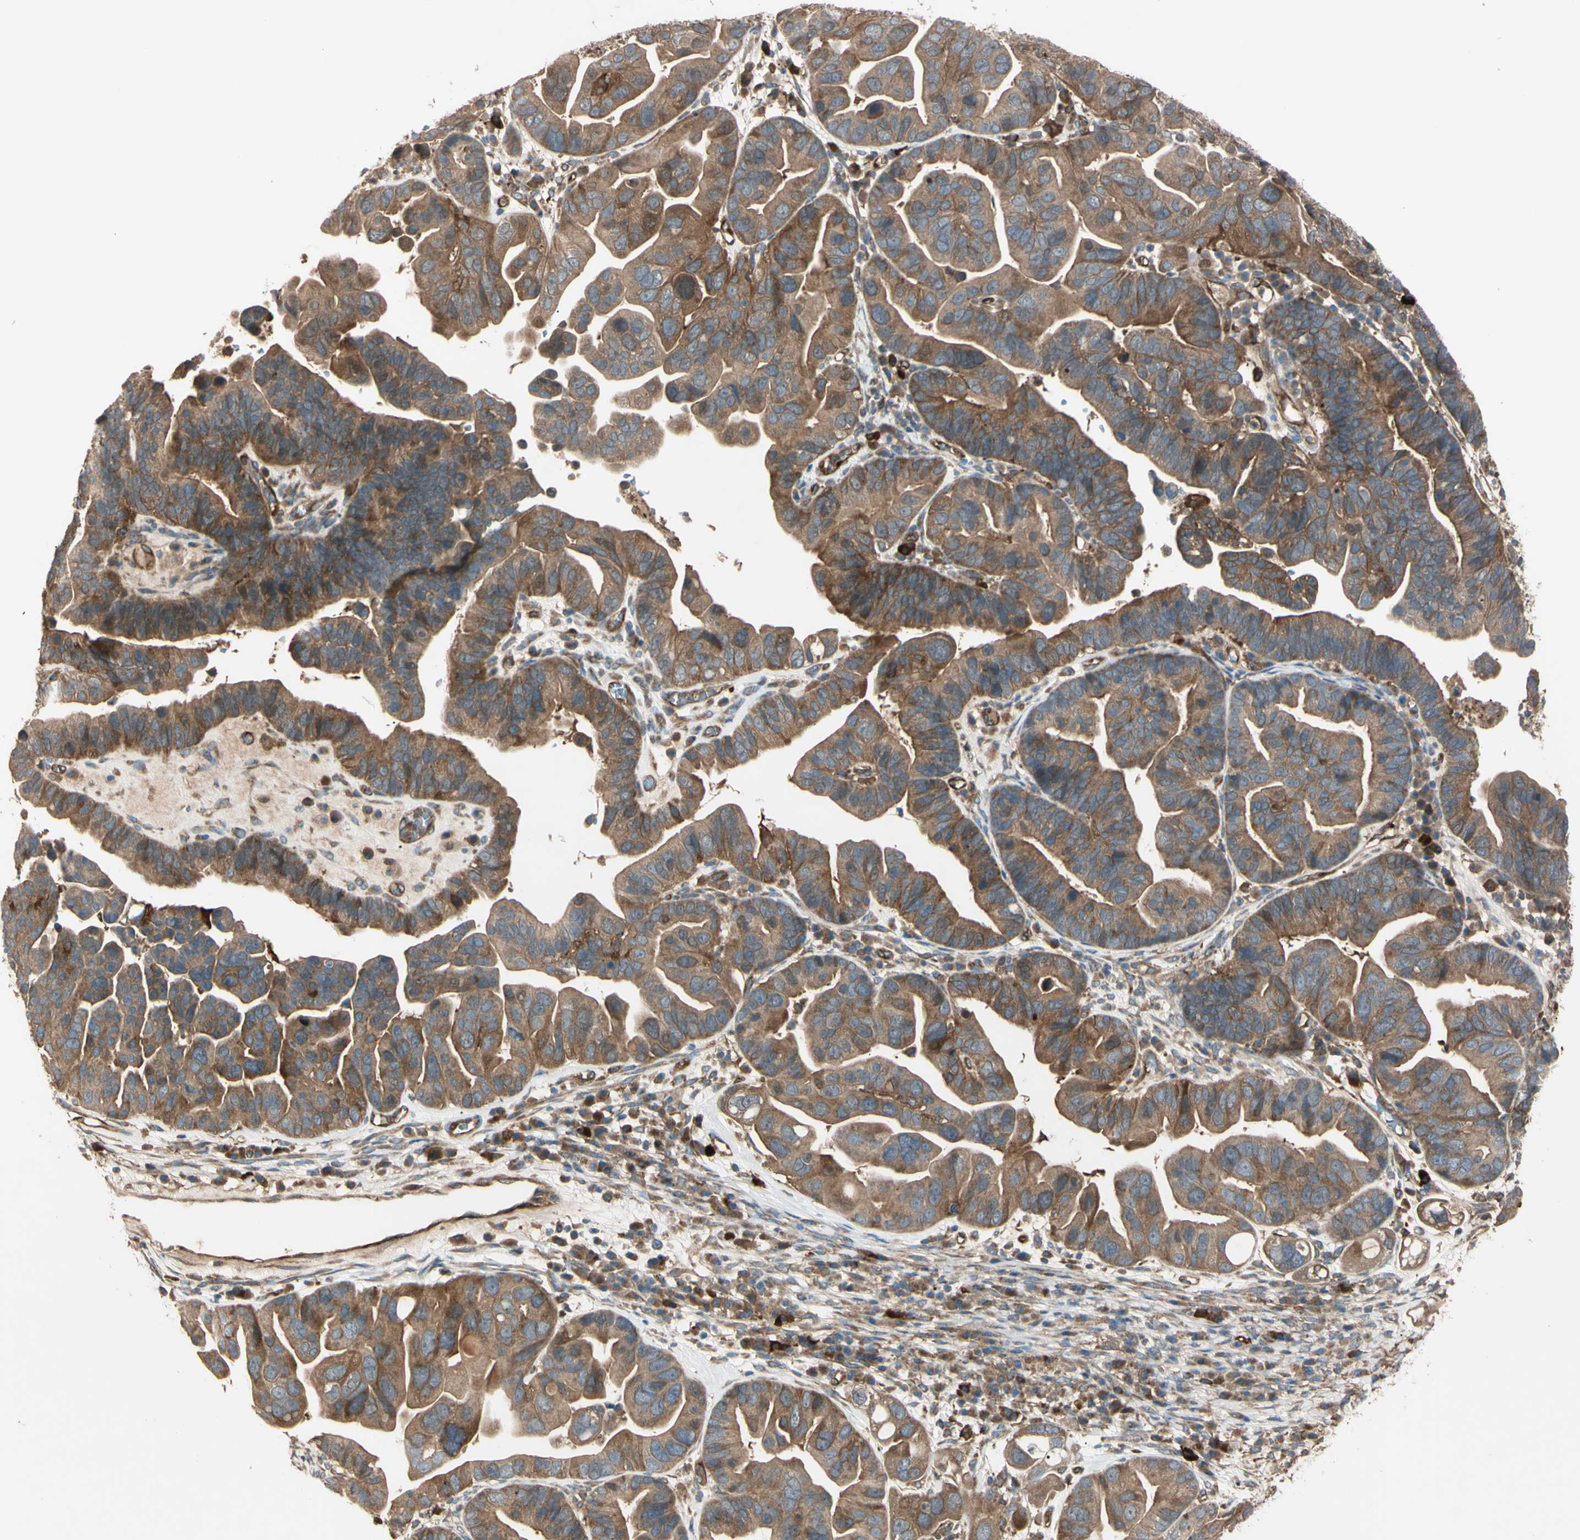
{"staining": {"intensity": "strong", "quantity": ">75%", "location": "cytoplasmic/membranous"}, "tissue": "ovarian cancer", "cell_type": "Tumor cells", "image_type": "cancer", "snomed": [{"axis": "morphology", "description": "Cystadenocarcinoma, serous, NOS"}, {"axis": "topography", "description": "Ovary"}], "caption": "Serous cystadenocarcinoma (ovarian) stained with a protein marker shows strong staining in tumor cells.", "gene": "PTPN12", "patient": {"sex": "female", "age": 56}}